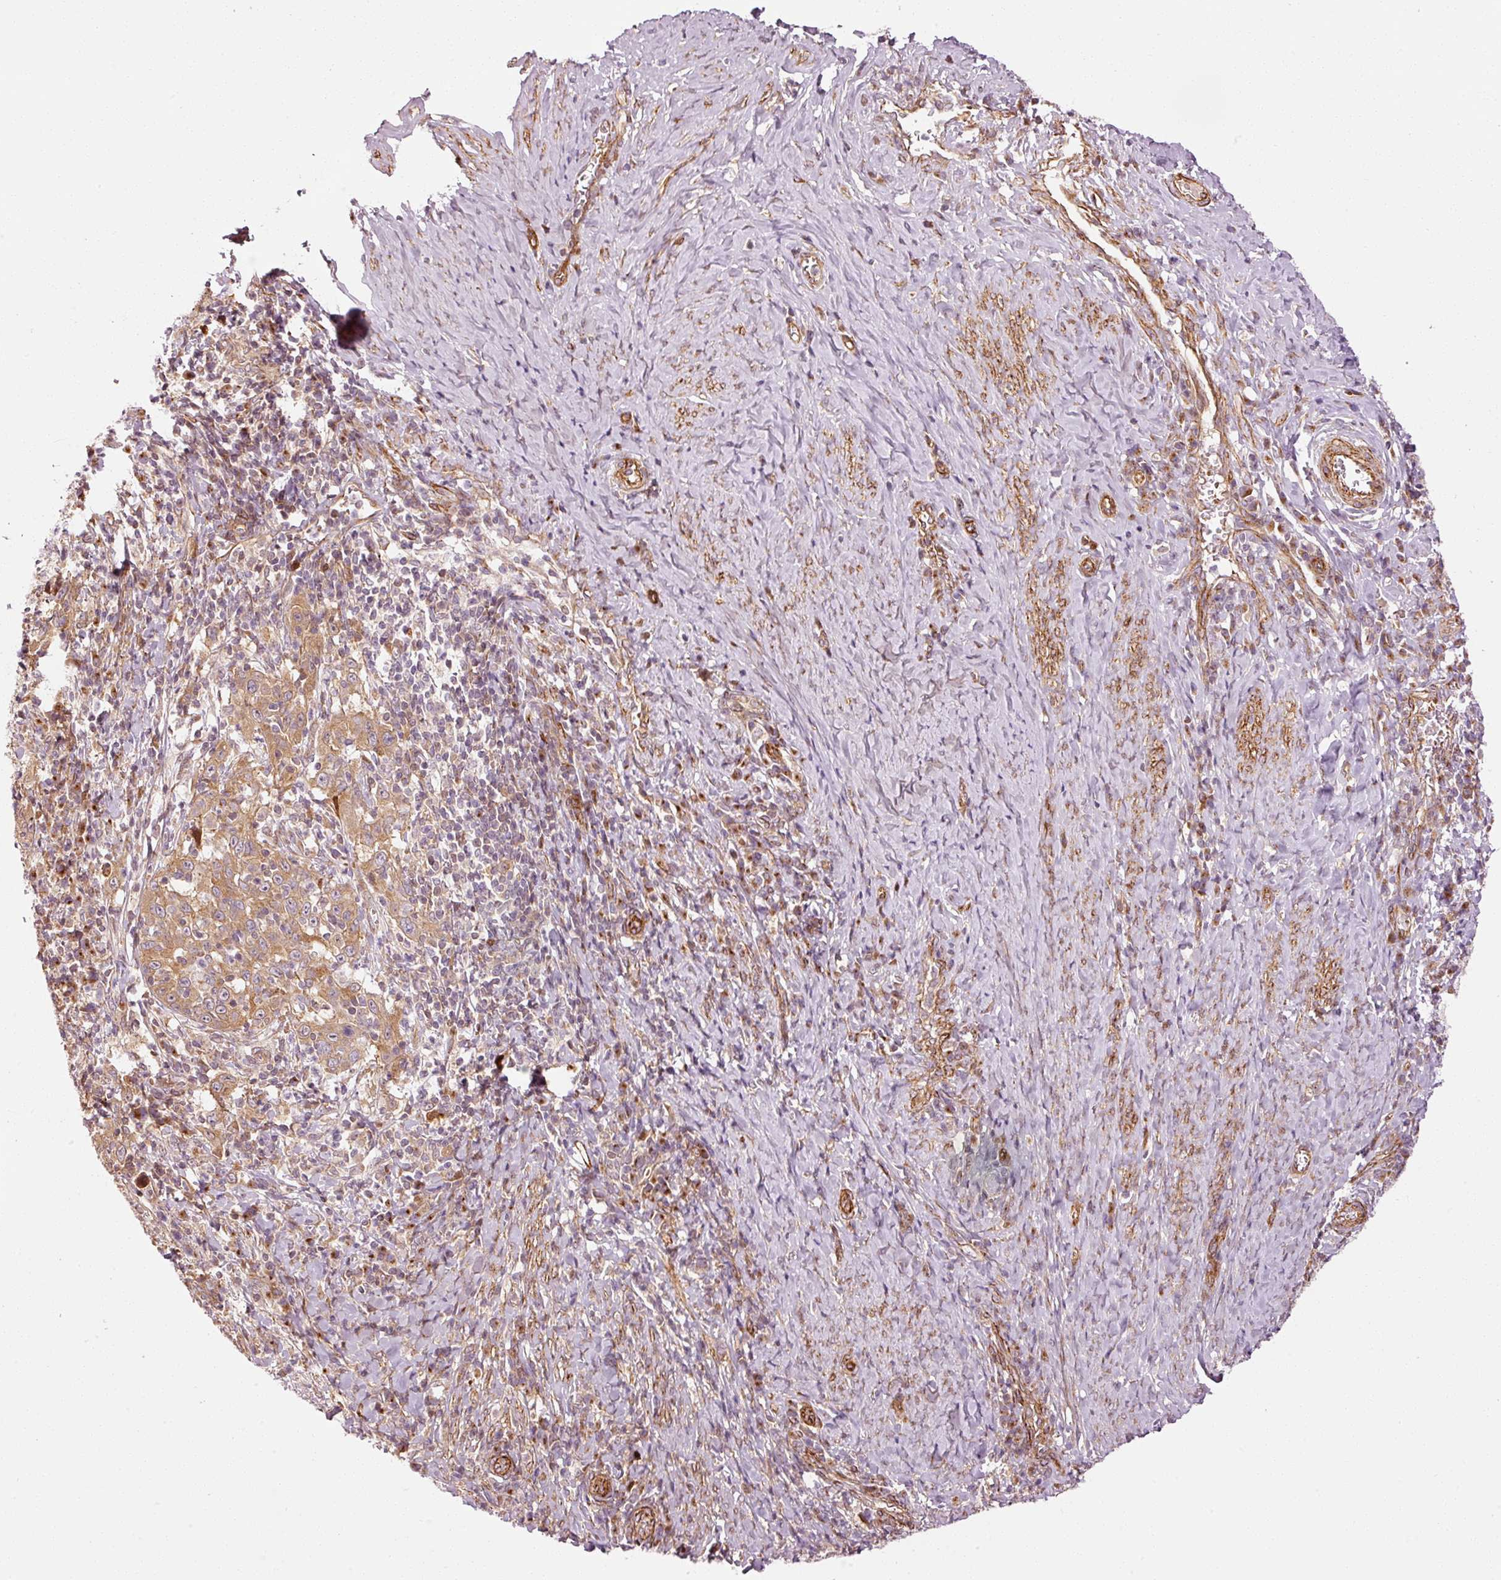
{"staining": {"intensity": "moderate", "quantity": ">75%", "location": "cytoplasmic/membranous"}, "tissue": "cervical cancer", "cell_type": "Tumor cells", "image_type": "cancer", "snomed": [{"axis": "morphology", "description": "Squamous cell carcinoma, NOS"}, {"axis": "topography", "description": "Cervix"}], "caption": "A photomicrograph showing moderate cytoplasmic/membranous positivity in about >75% of tumor cells in cervical cancer, as visualized by brown immunohistochemical staining.", "gene": "PPP1R14B", "patient": {"sex": "female", "age": 46}}